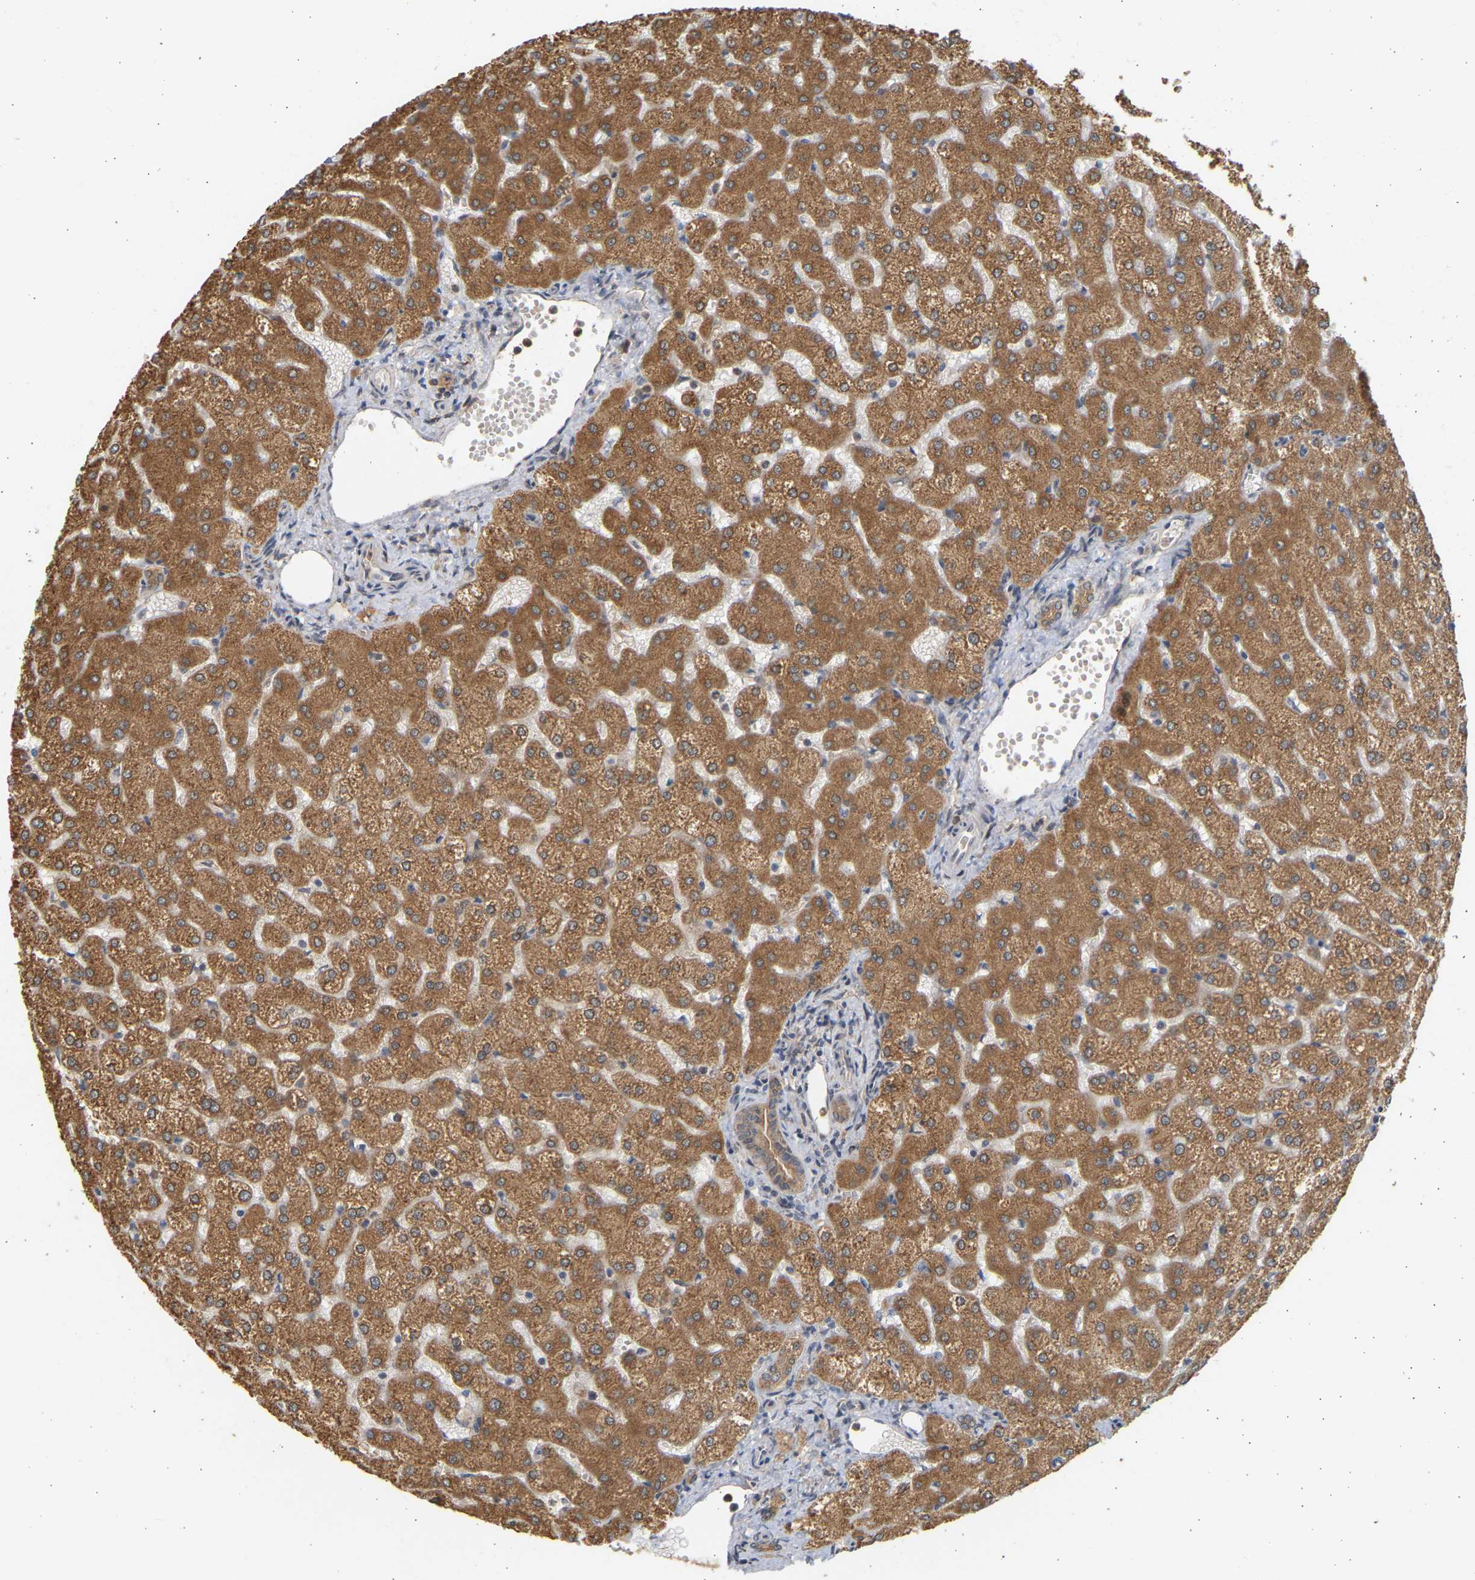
{"staining": {"intensity": "moderate", "quantity": ">75%", "location": "cytoplasmic/membranous"}, "tissue": "liver", "cell_type": "Cholangiocytes", "image_type": "normal", "snomed": [{"axis": "morphology", "description": "Normal tissue, NOS"}, {"axis": "topography", "description": "Liver"}], "caption": "Brown immunohistochemical staining in unremarkable human liver displays moderate cytoplasmic/membranous expression in approximately >75% of cholangiocytes. (DAB = brown stain, brightfield microscopy at high magnification).", "gene": "B4GALT6", "patient": {"sex": "female", "age": 32}}